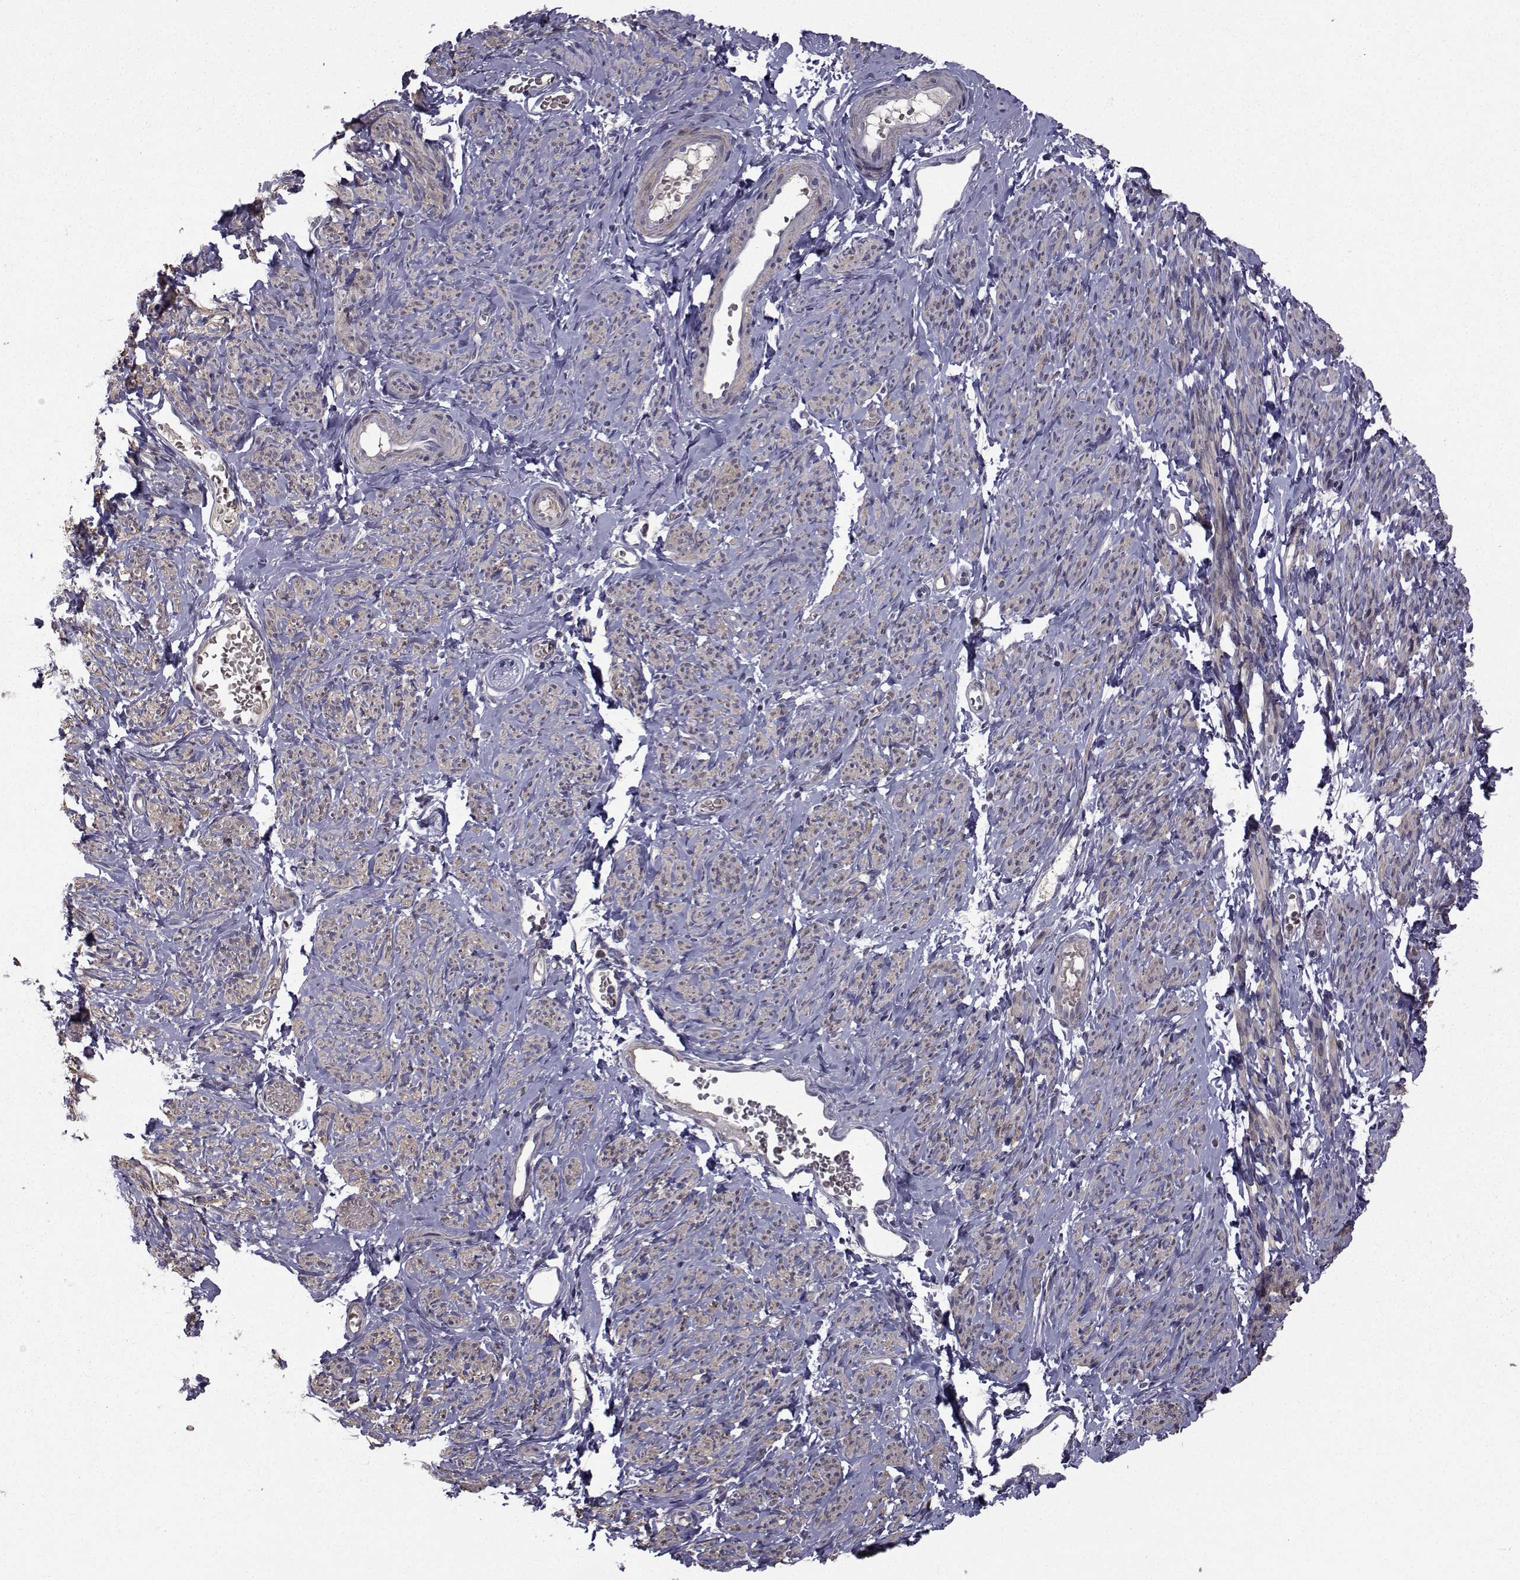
{"staining": {"intensity": "weak", "quantity": "25%-75%", "location": "cytoplasmic/membranous"}, "tissue": "smooth muscle", "cell_type": "Smooth muscle cells", "image_type": "normal", "snomed": [{"axis": "morphology", "description": "Normal tissue, NOS"}, {"axis": "topography", "description": "Smooth muscle"}], "caption": "Approximately 25%-75% of smooth muscle cells in benign smooth muscle show weak cytoplasmic/membranous protein staining as visualized by brown immunohistochemical staining.", "gene": "FDXR", "patient": {"sex": "female", "age": 65}}